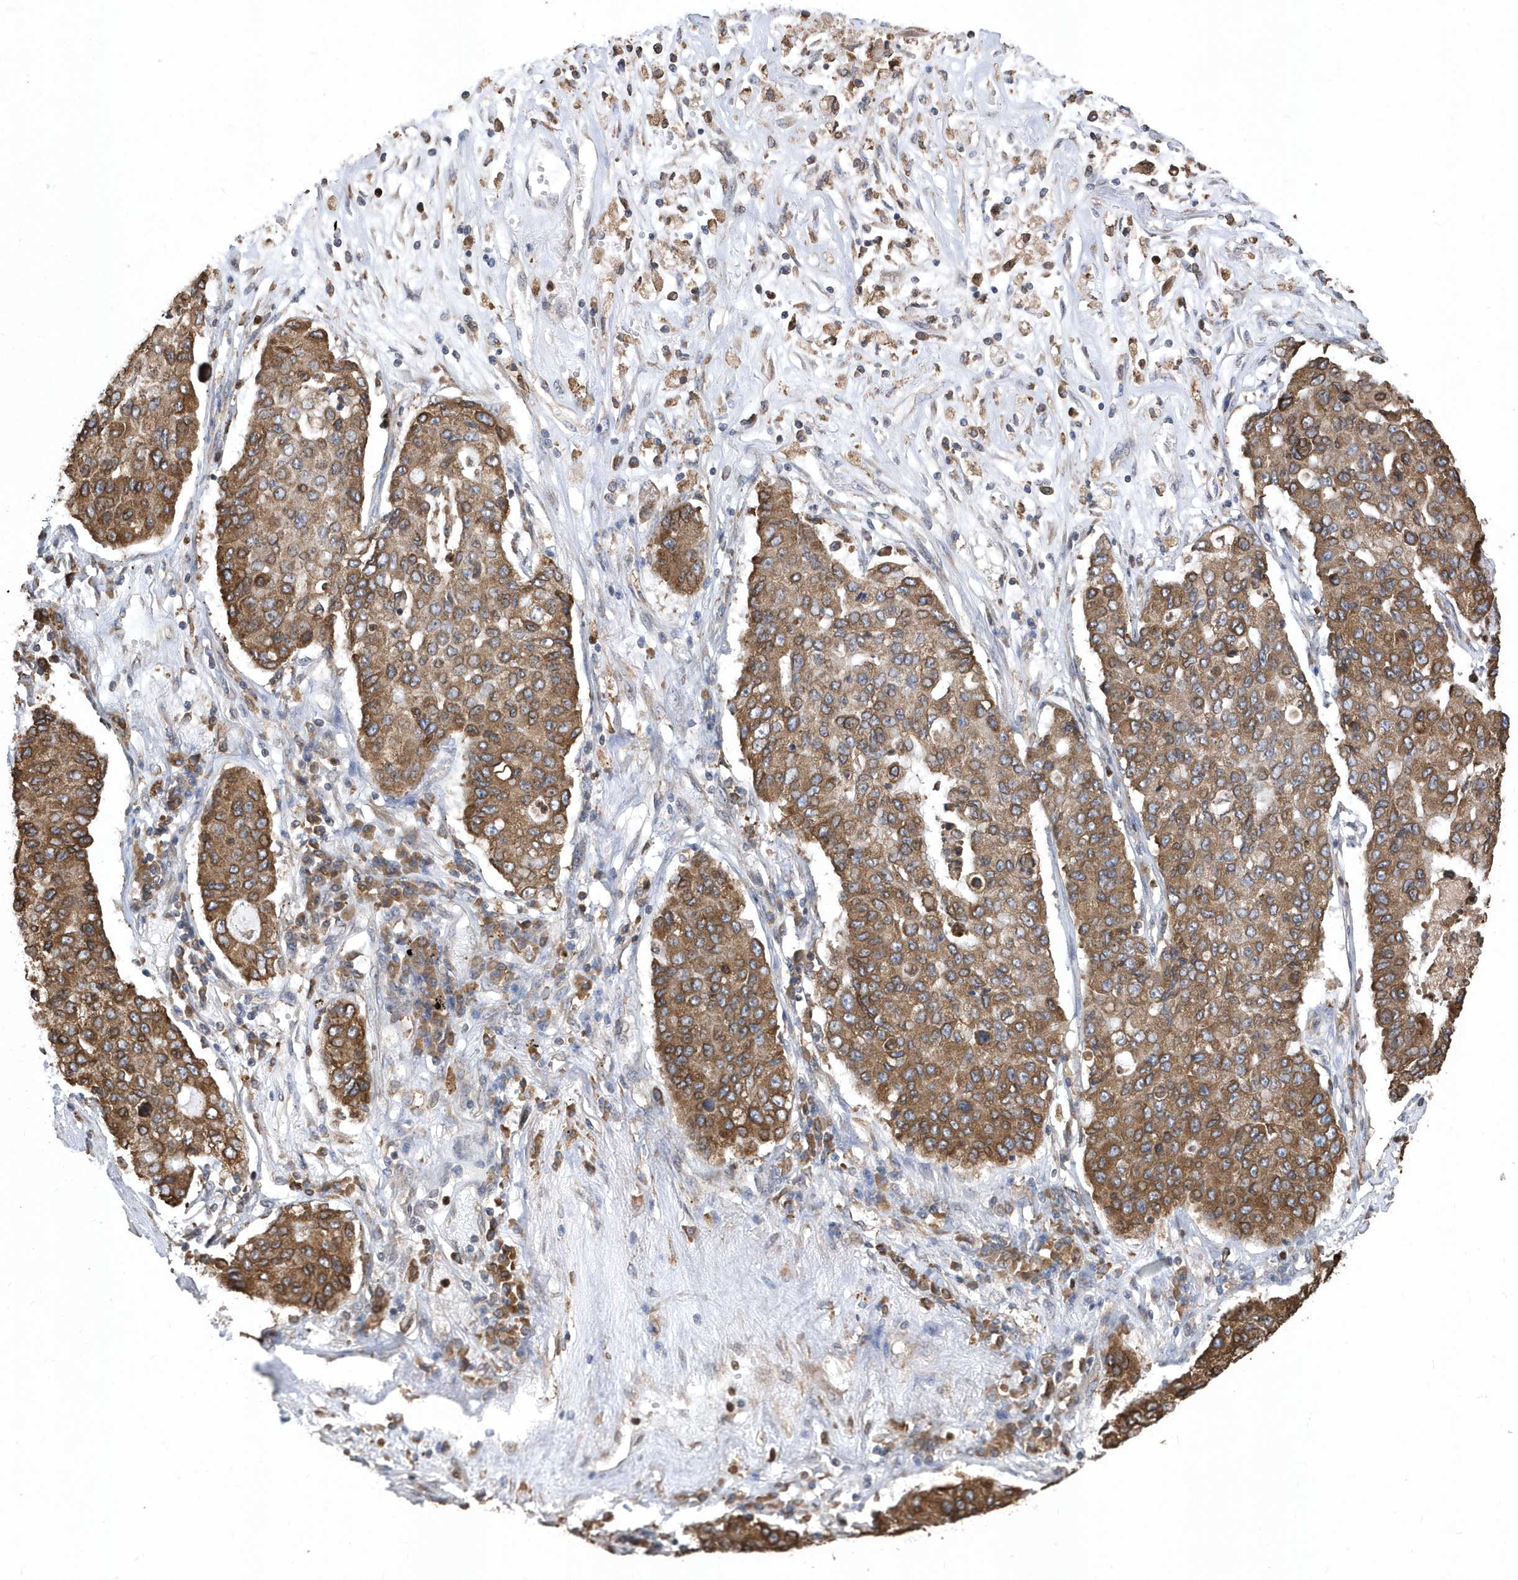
{"staining": {"intensity": "moderate", "quantity": ">75%", "location": "cytoplasmic/membranous"}, "tissue": "lung cancer", "cell_type": "Tumor cells", "image_type": "cancer", "snomed": [{"axis": "morphology", "description": "Squamous cell carcinoma, NOS"}, {"axis": "topography", "description": "Lung"}], "caption": "Human lung cancer (squamous cell carcinoma) stained for a protein (brown) shows moderate cytoplasmic/membranous positive expression in about >75% of tumor cells.", "gene": "VAMP7", "patient": {"sex": "male", "age": 74}}